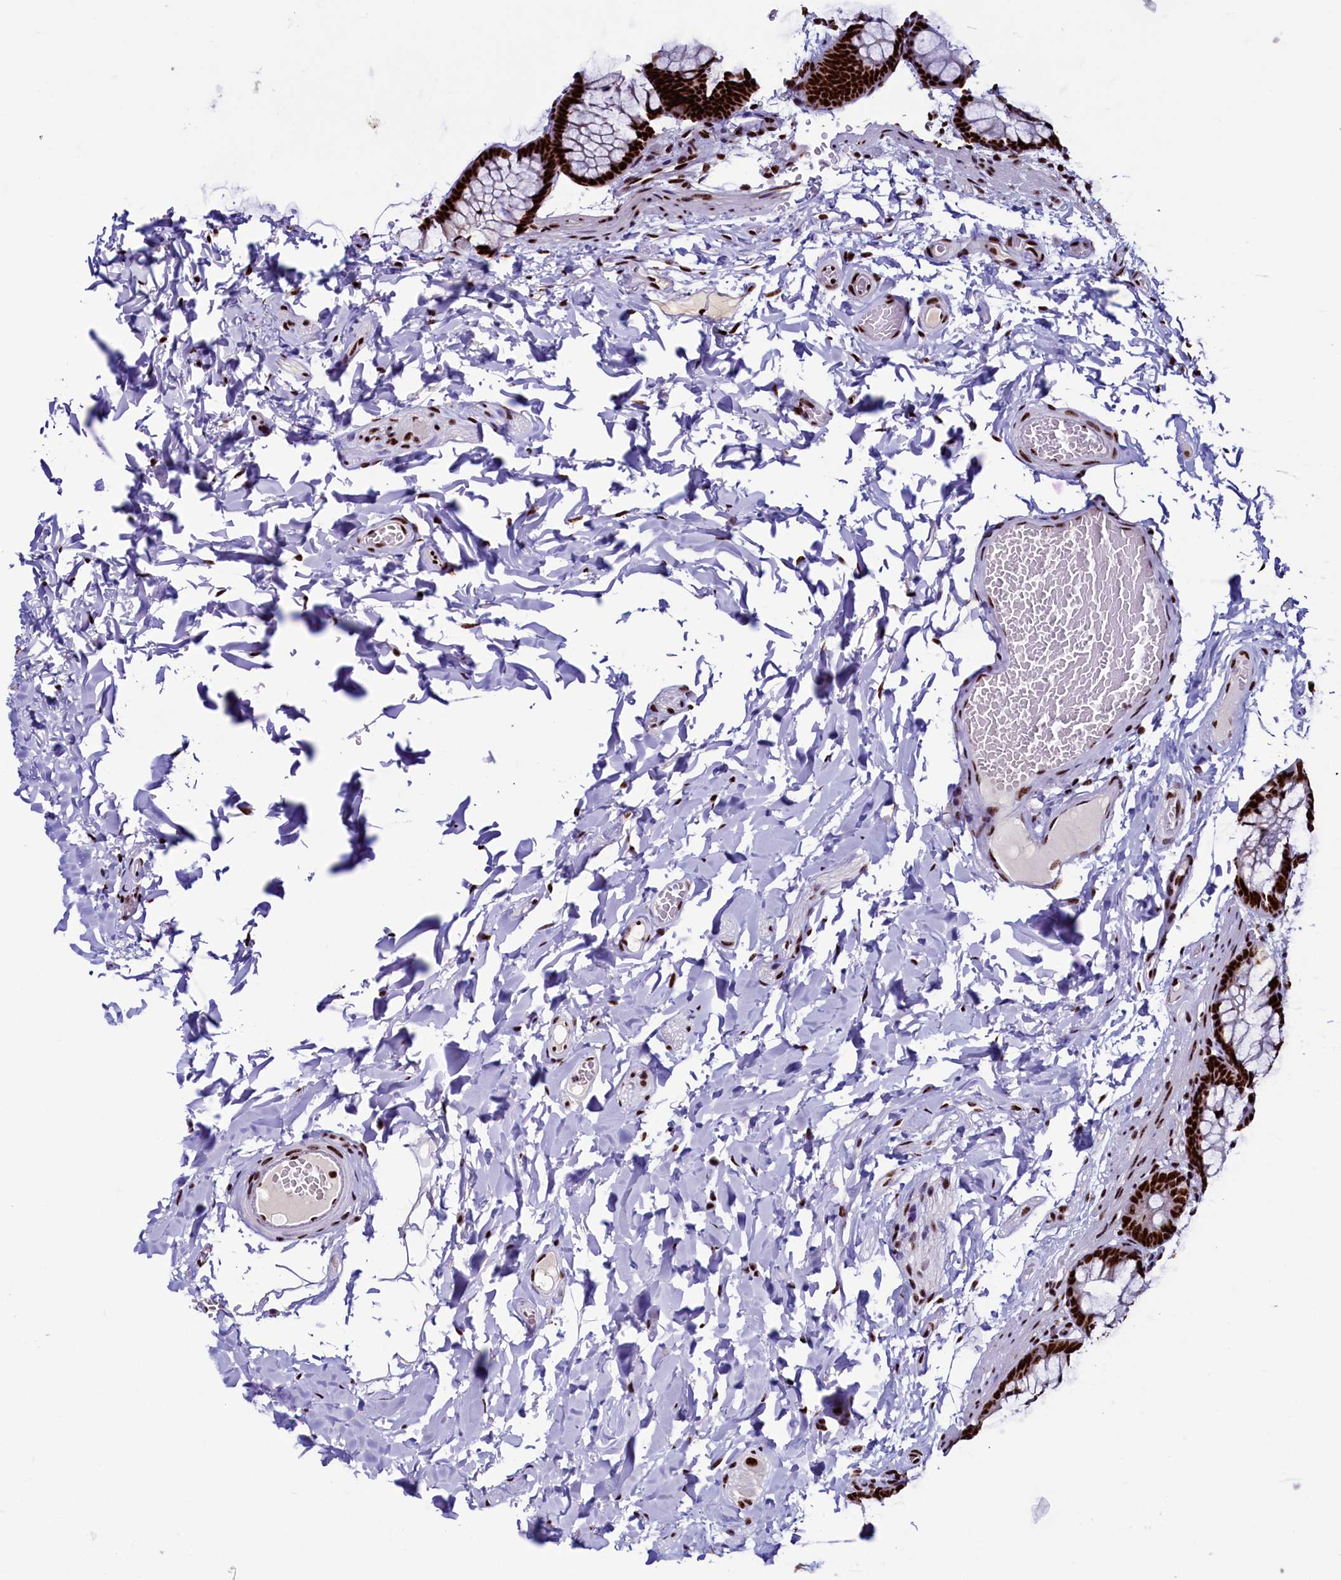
{"staining": {"intensity": "strong", "quantity": ">75%", "location": "nuclear"}, "tissue": "colon", "cell_type": "Endothelial cells", "image_type": "normal", "snomed": [{"axis": "morphology", "description": "Normal tissue, NOS"}, {"axis": "topography", "description": "Colon"}], "caption": "The photomicrograph exhibits a brown stain indicating the presence of a protein in the nuclear of endothelial cells in colon. Using DAB (3,3'-diaminobenzidine) (brown) and hematoxylin (blue) stains, captured at high magnification using brightfield microscopy.", "gene": "SRRM2", "patient": {"sex": "male", "age": 47}}